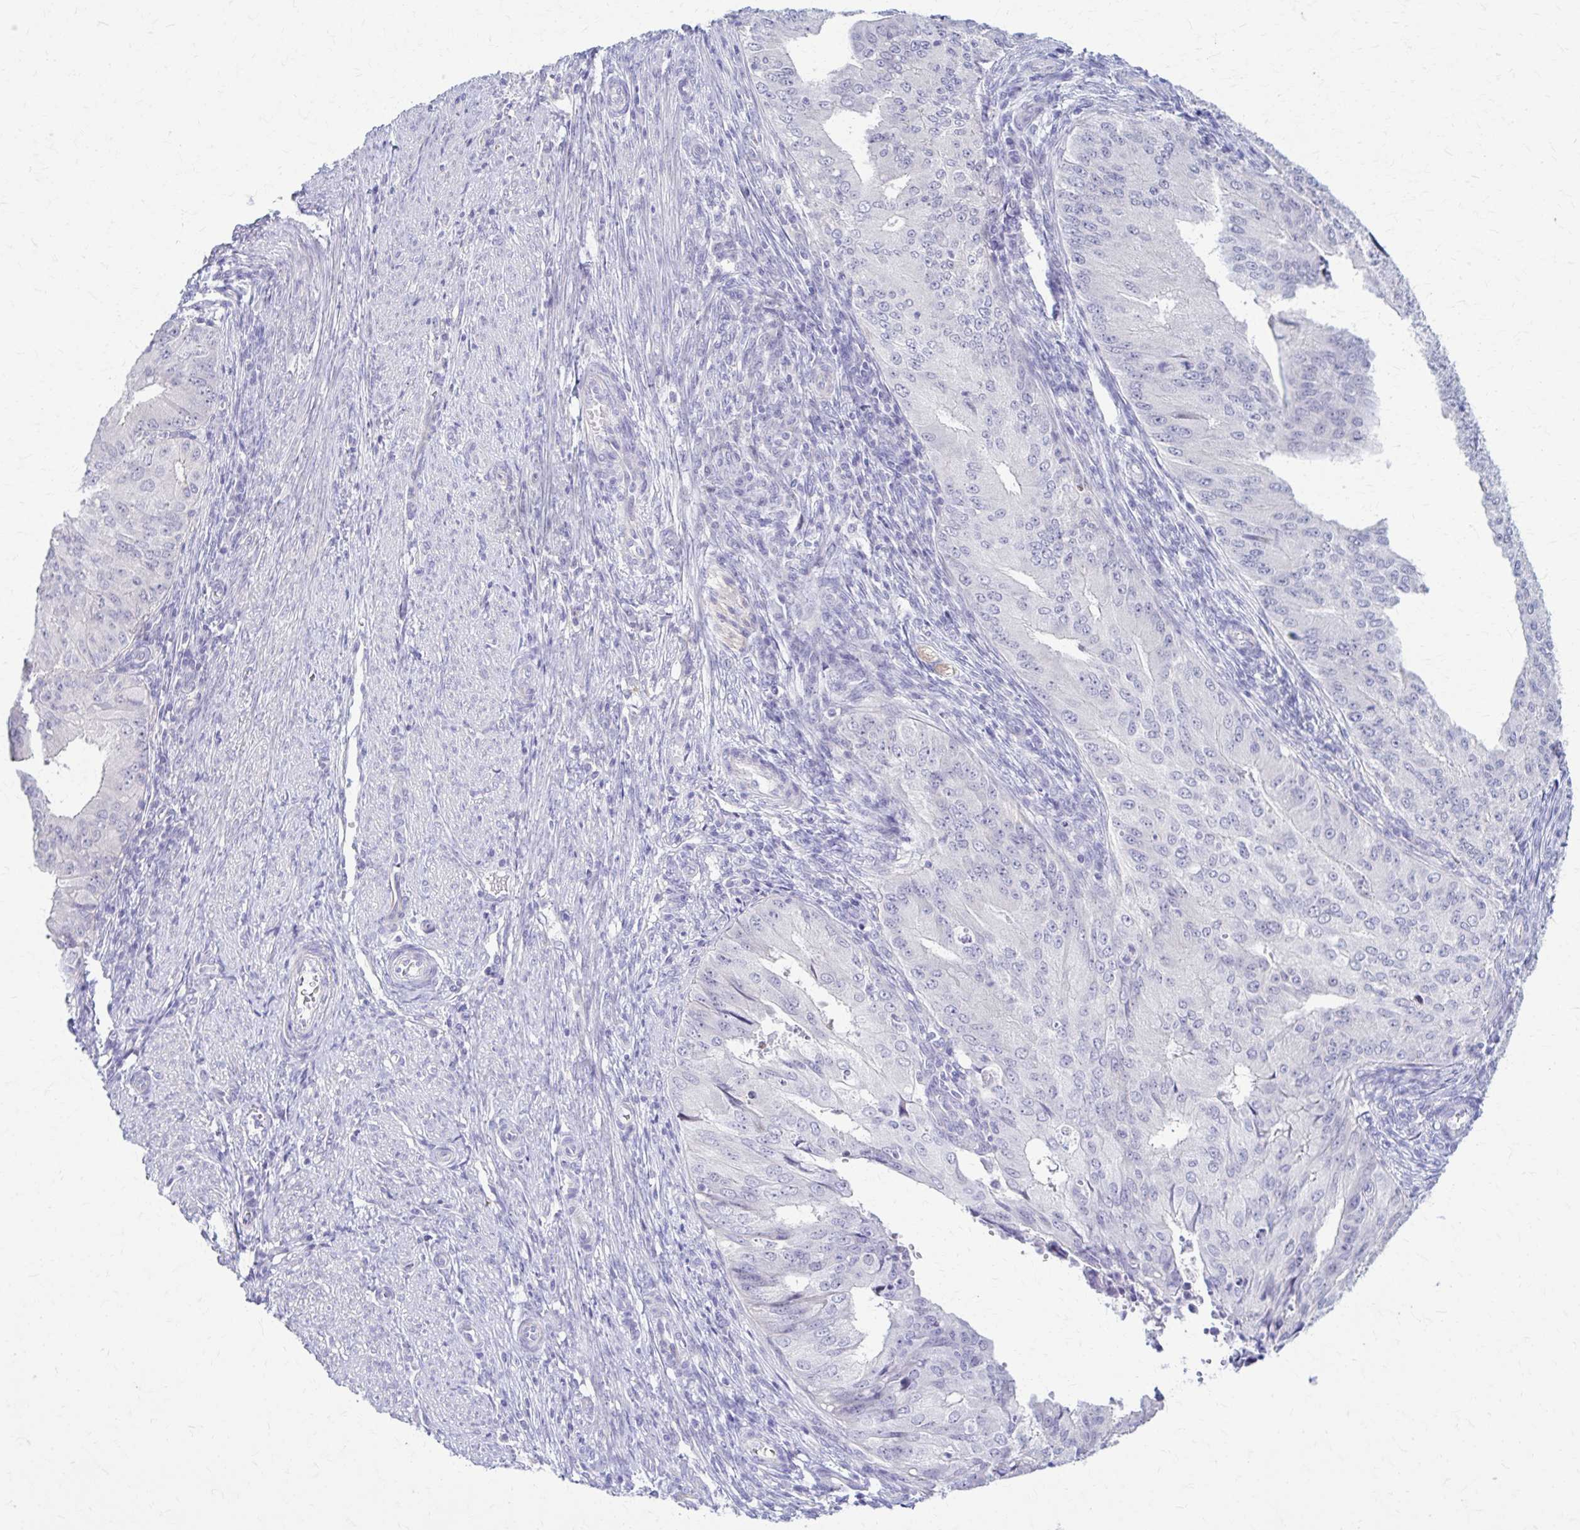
{"staining": {"intensity": "negative", "quantity": "none", "location": "none"}, "tissue": "endometrial cancer", "cell_type": "Tumor cells", "image_type": "cancer", "snomed": [{"axis": "morphology", "description": "Adenocarcinoma, NOS"}, {"axis": "topography", "description": "Endometrium"}], "caption": "Histopathology image shows no protein expression in tumor cells of endometrial cancer tissue. (Brightfield microscopy of DAB immunohistochemistry (IHC) at high magnification).", "gene": "RHOBTB2", "patient": {"sex": "female", "age": 50}}